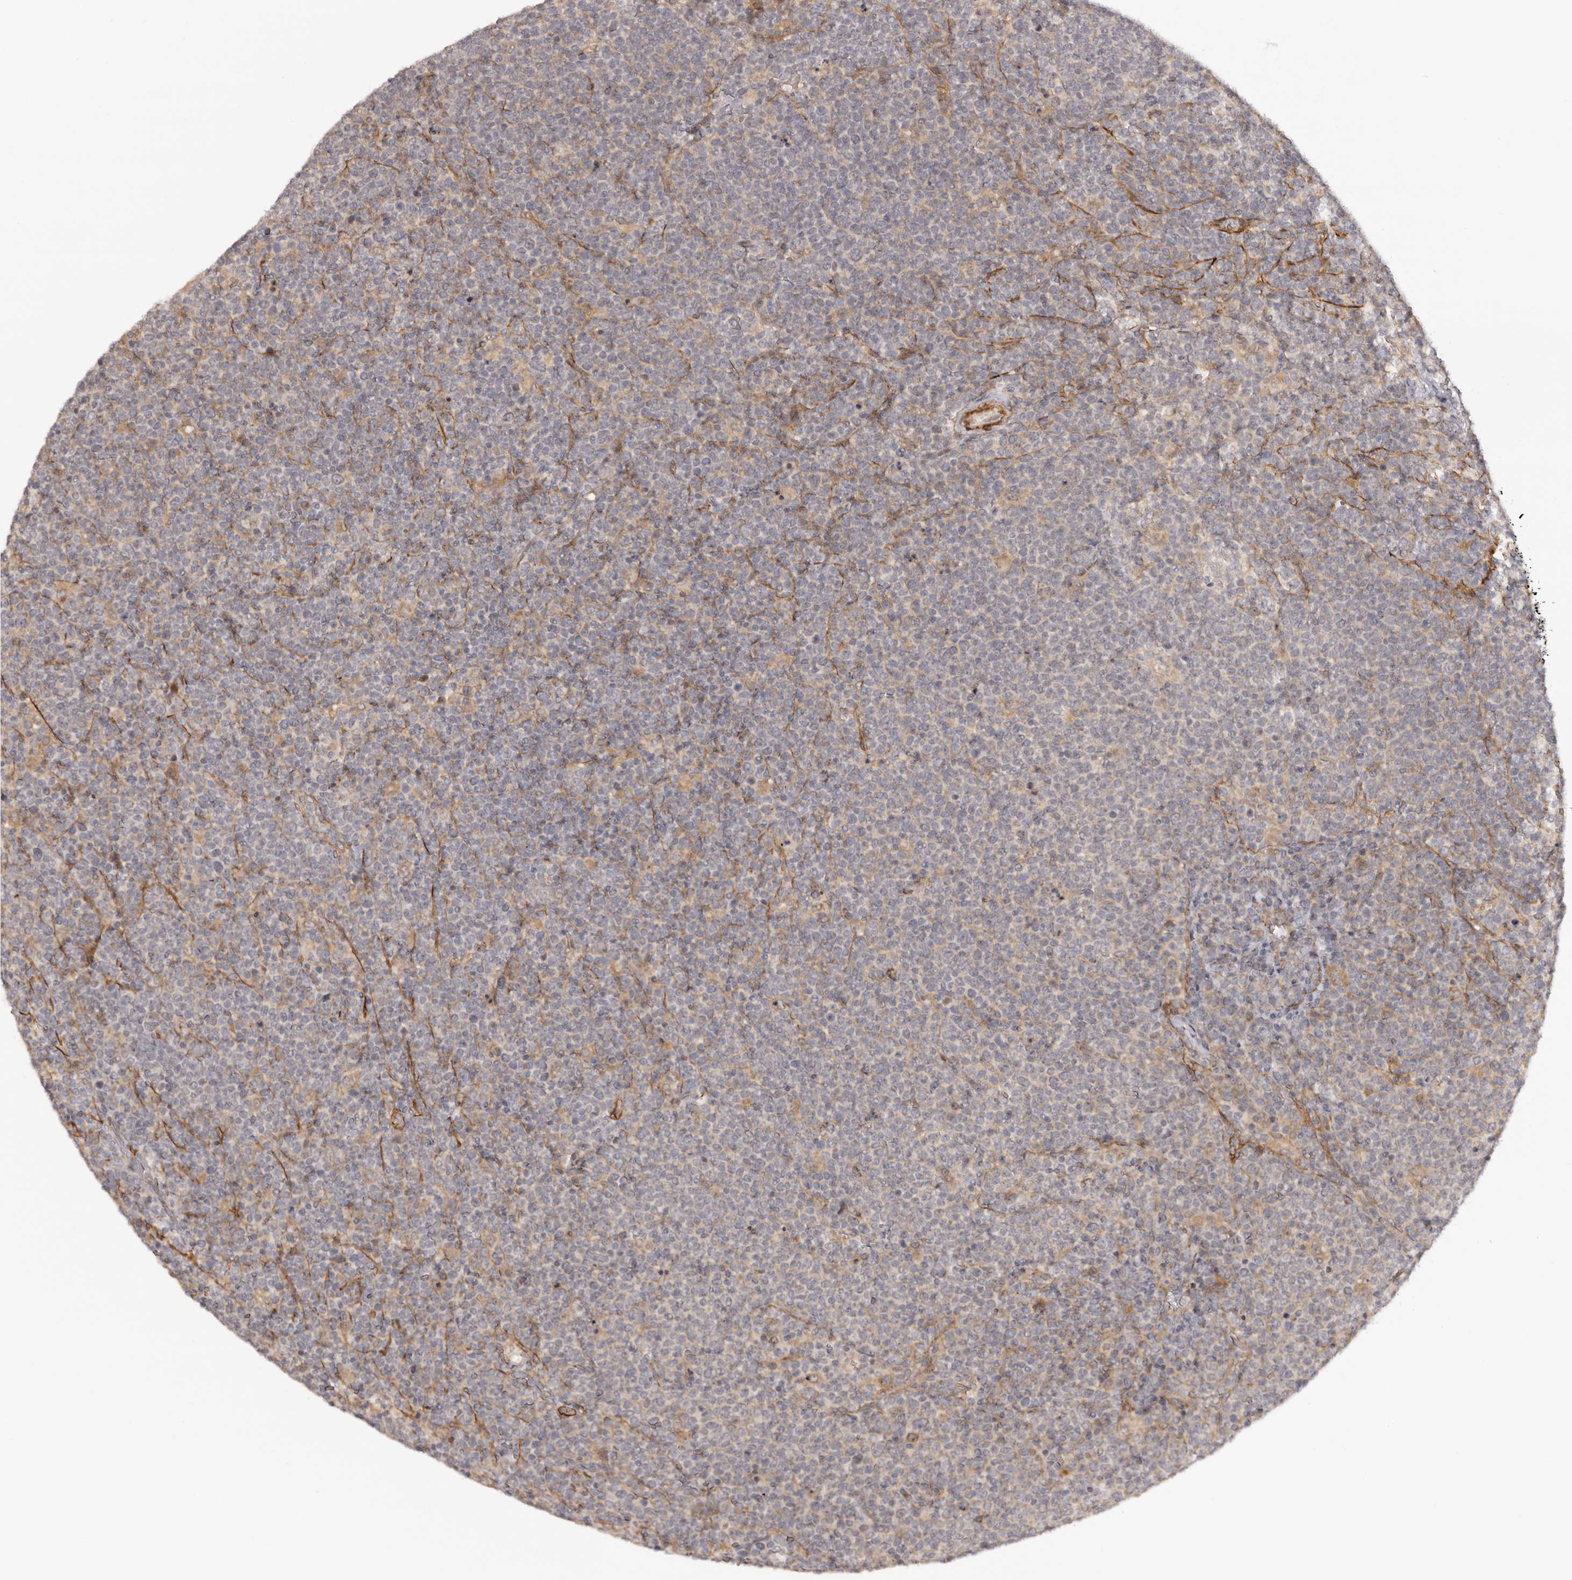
{"staining": {"intensity": "negative", "quantity": "none", "location": "none"}, "tissue": "lymphoma", "cell_type": "Tumor cells", "image_type": "cancer", "snomed": [{"axis": "morphology", "description": "Malignant lymphoma, non-Hodgkin's type, High grade"}, {"axis": "topography", "description": "Lymph node"}], "caption": "High-grade malignant lymphoma, non-Hodgkin's type was stained to show a protein in brown. There is no significant positivity in tumor cells.", "gene": "MICAL2", "patient": {"sex": "male", "age": 61}}